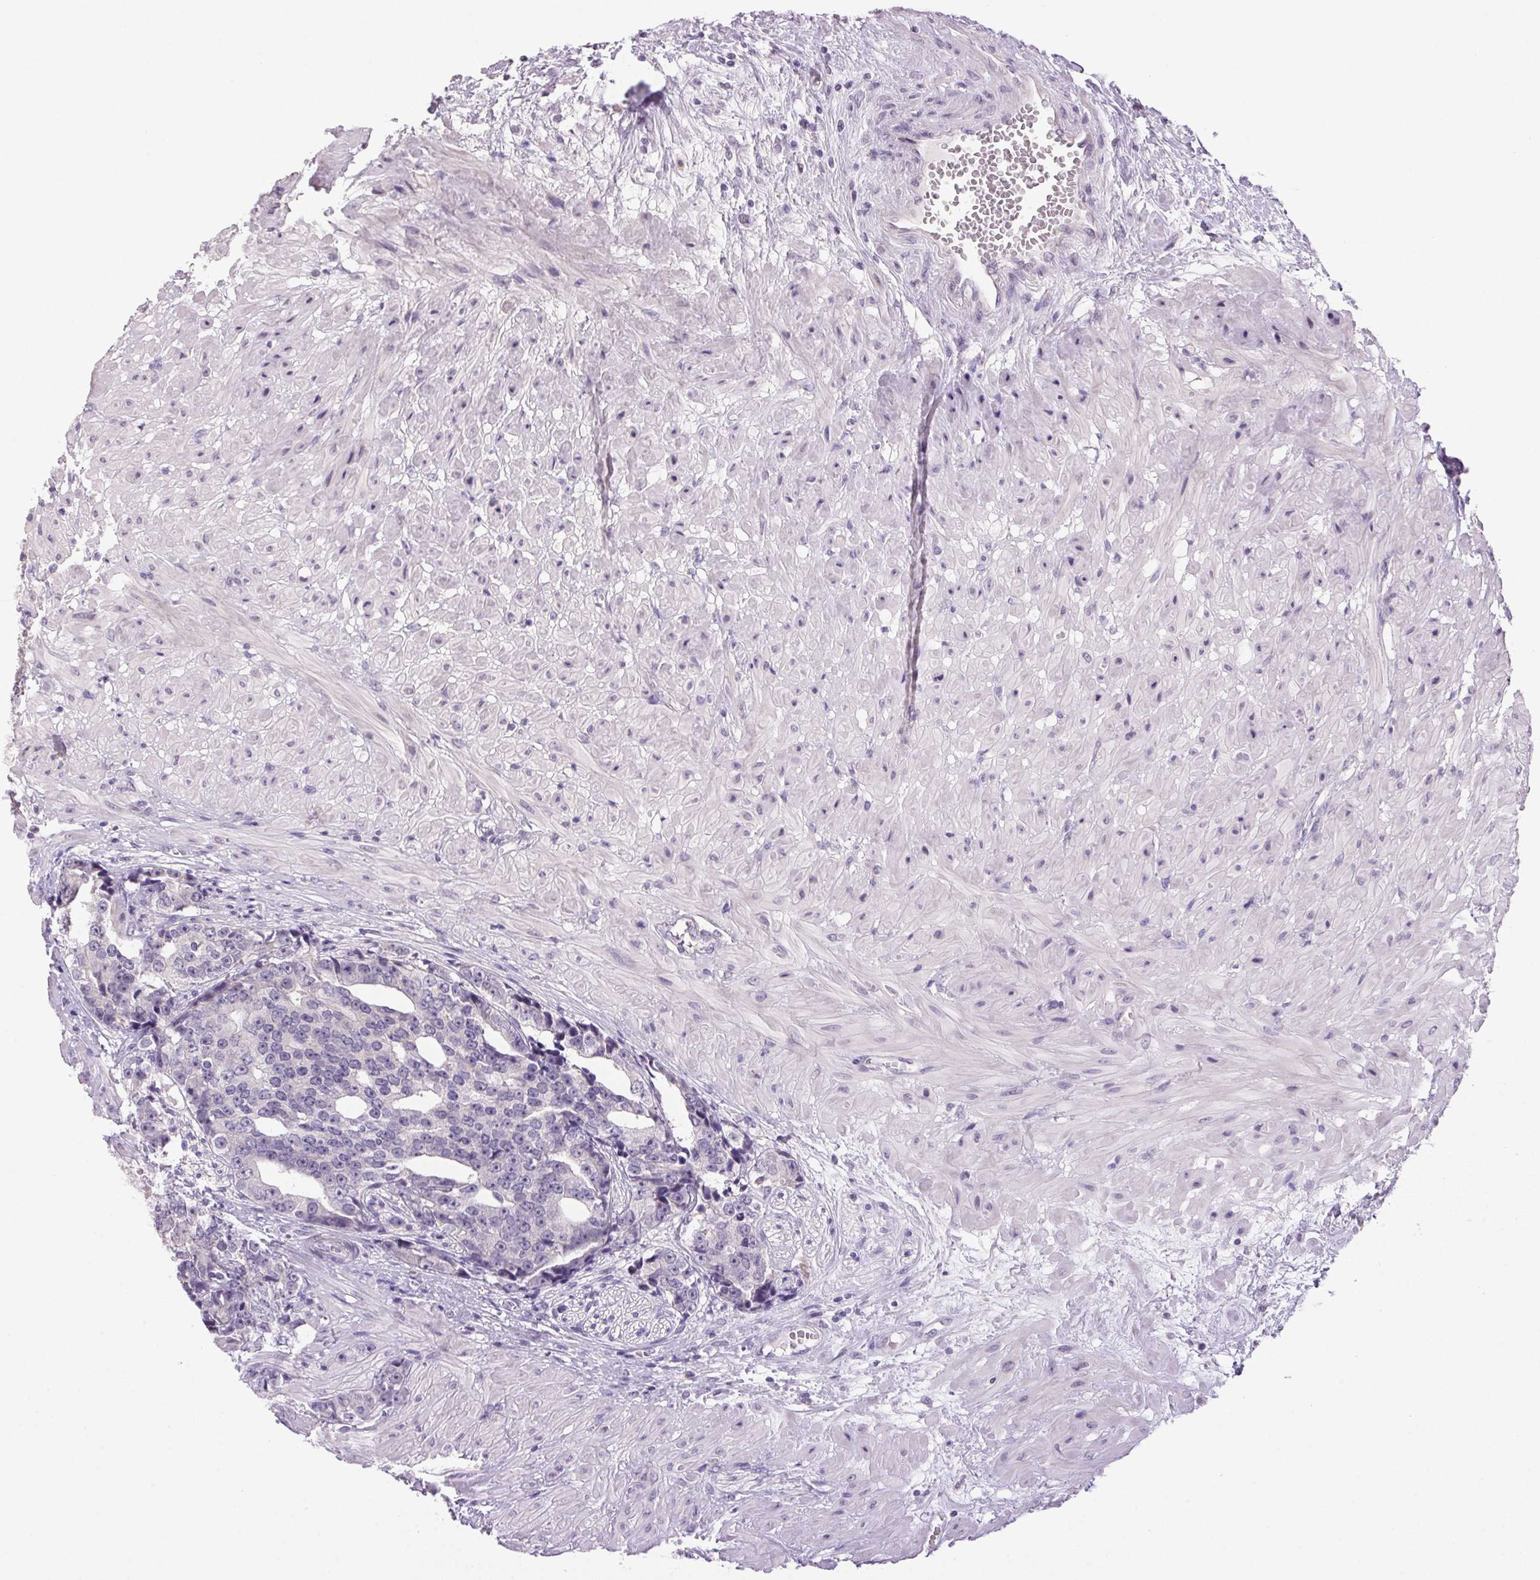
{"staining": {"intensity": "negative", "quantity": "none", "location": "none"}, "tissue": "prostate cancer", "cell_type": "Tumor cells", "image_type": "cancer", "snomed": [{"axis": "morphology", "description": "Adenocarcinoma, High grade"}, {"axis": "topography", "description": "Prostate"}], "caption": "Immunohistochemical staining of human high-grade adenocarcinoma (prostate) reveals no significant expression in tumor cells.", "gene": "VWA3B", "patient": {"sex": "male", "age": 71}}